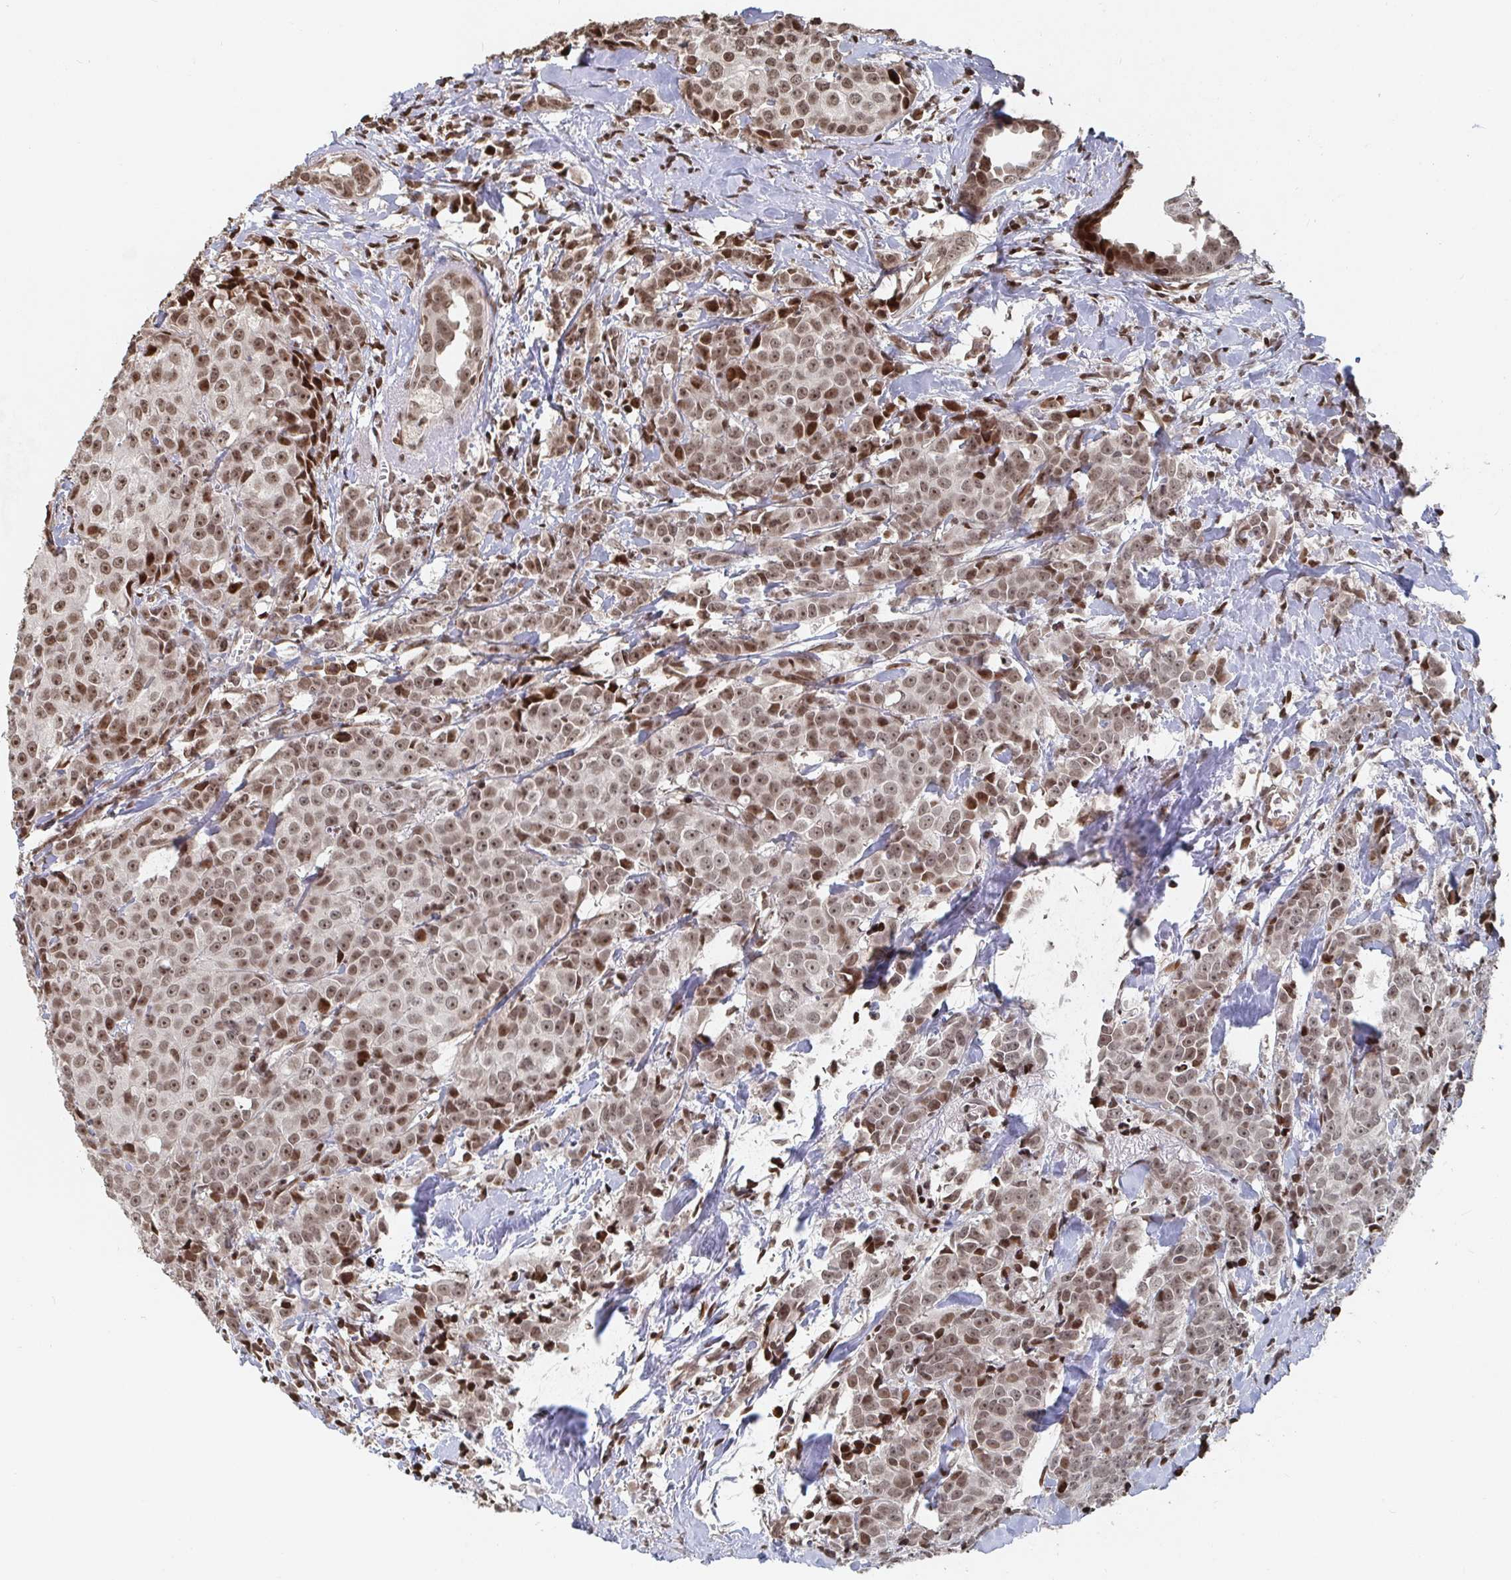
{"staining": {"intensity": "moderate", "quantity": ">75%", "location": "nuclear"}, "tissue": "breast cancer", "cell_type": "Tumor cells", "image_type": "cancer", "snomed": [{"axis": "morphology", "description": "Duct carcinoma"}, {"axis": "topography", "description": "Breast"}], "caption": "Brown immunohistochemical staining in breast cancer (intraductal carcinoma) shows moderate nuclear staining in approximately >75% of tumor cells. The staining was performed using DAB to visualize the protein expression in brown, while the nuclei were stained in blue with hematoxylin (Magnification: 20x).", "gene": "ZDHHC12", "patient": {"sex": "female", "age": 80}}